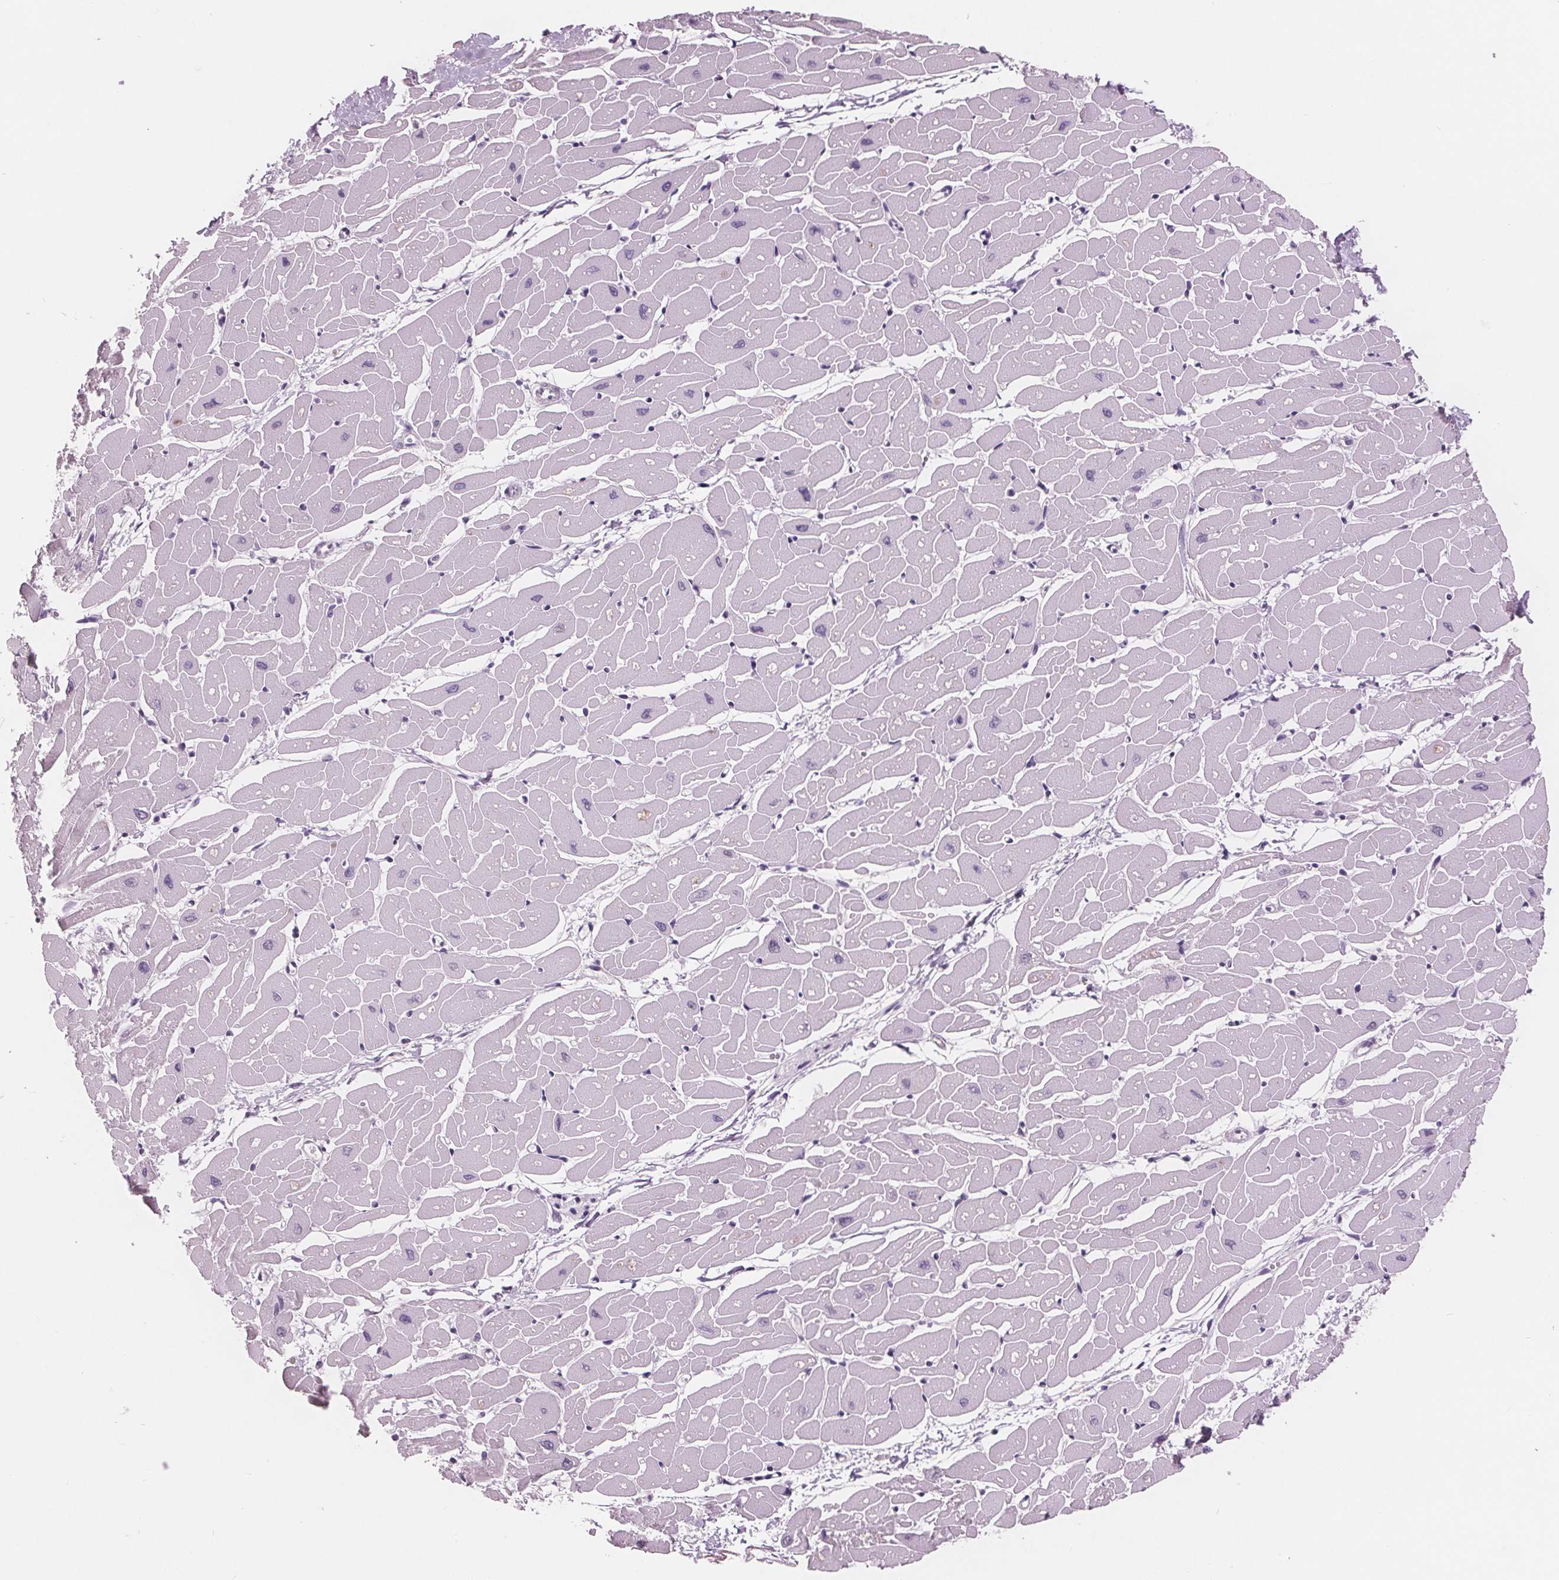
{"staining": {"intensity": "negative", "quantity": "none", "location": "none"}, "tissue": "heart muscle", "cell_type": "Cardiomyocytes", "image_type": "normal", "snomed": [{"axis": "morphology", "description": "Normal tissue, NOS"}, {"axis": "topography", "description": "Heart"}], "caption": "DAB (3,3'-diaminobenzidine) immunohistochemical staining of normal heart muscle displays no significant staining in cardiomyocytes.", "gene": "AMBP", "patient": {"sex": "male", "age": 57}}